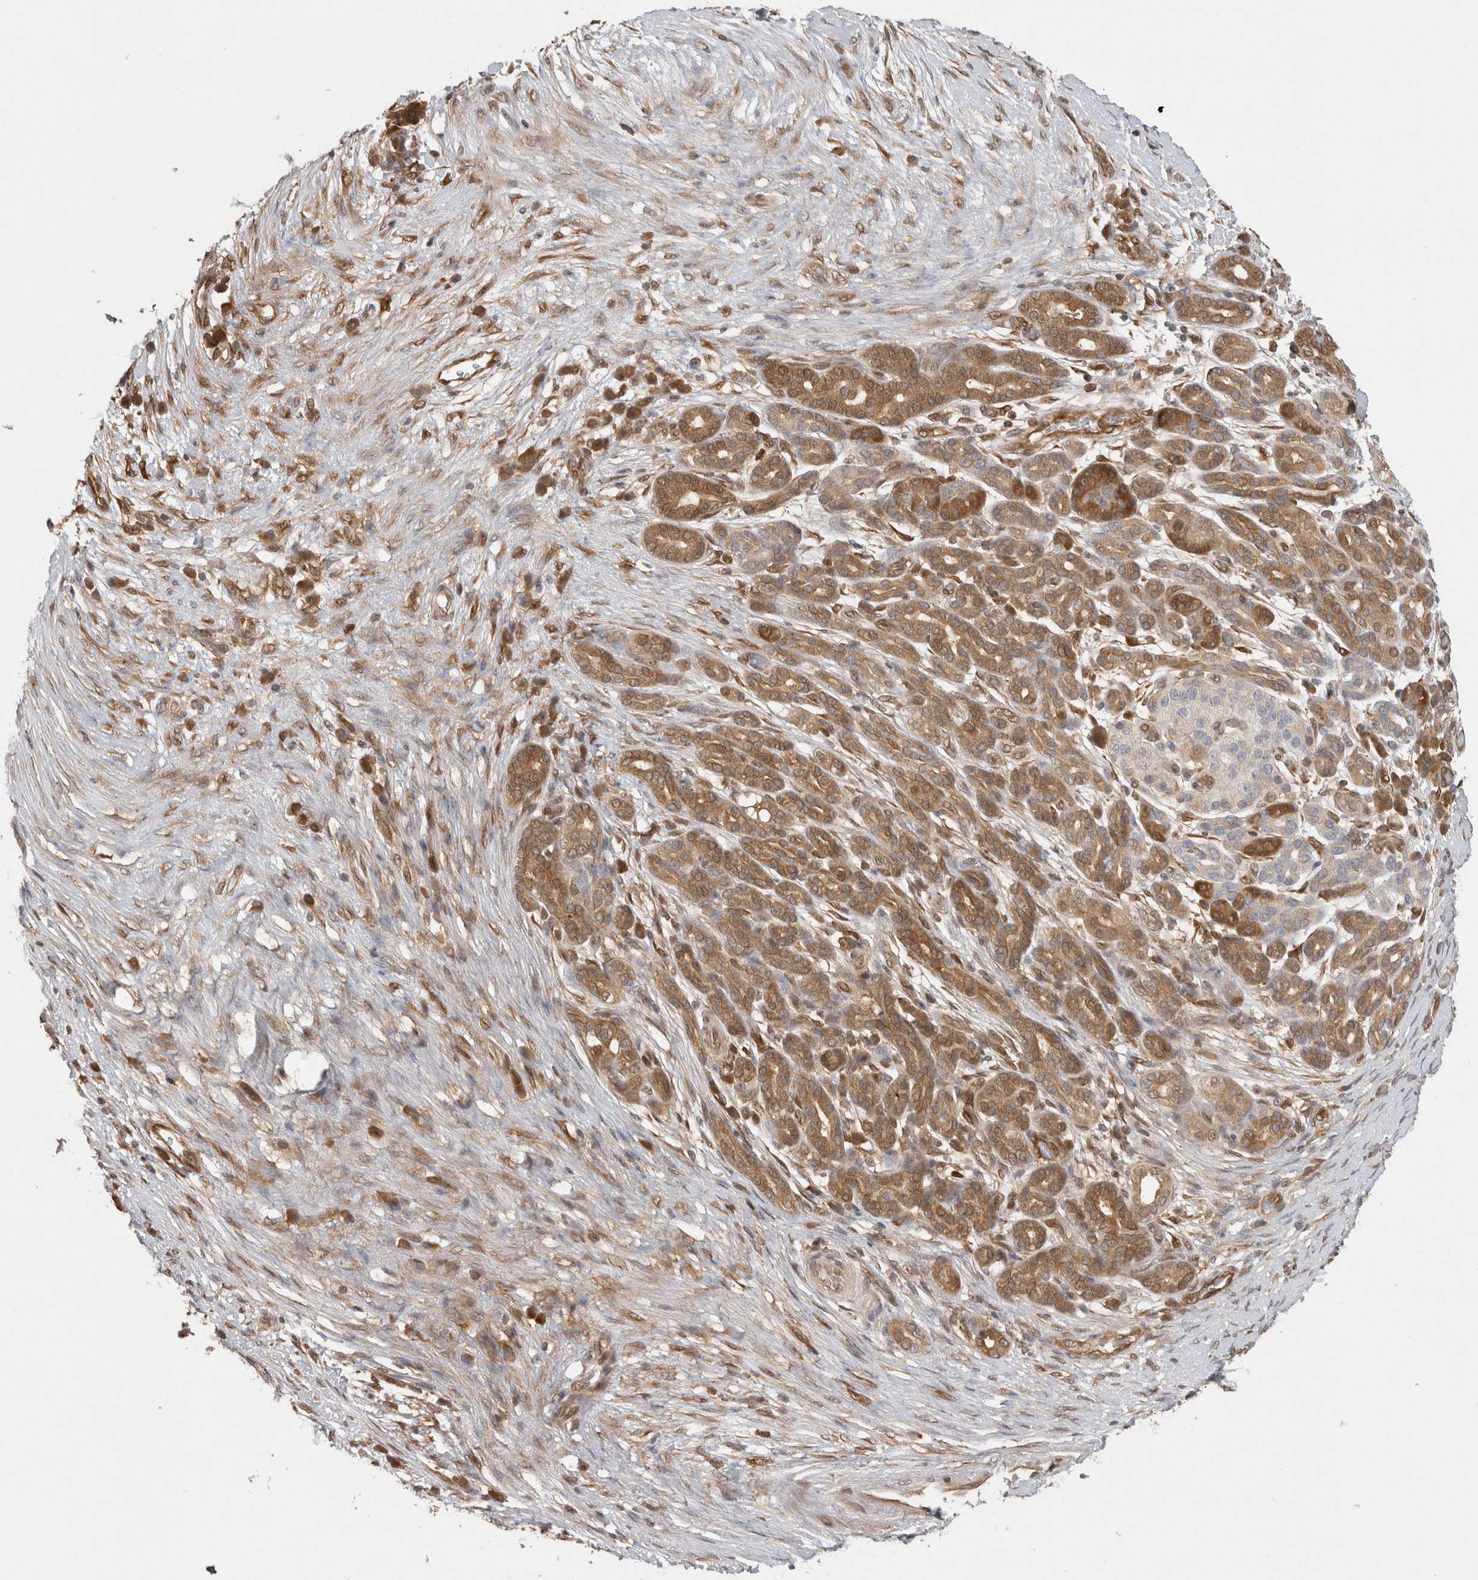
{"staining": {"intensity": "moderate", "quantity": ">75%", "location": "cytoplasmic/membranous"}, "tissue": "pancreatic cancer", "cell_type": "Tumor cells", "image_type": "cancer", "snomed": [{"axis": "morphology", "description": "Adenocarcinoma, NOS"}, {"axis": "topography", "description": "Pancreas"}], "caption": "The image reveals a brown stain indicating the presence of a protein in the cytoplasmic/membranous of tumor cells in pancreatic adenocarcinoma.", "gene": "ASTN2", "patient": {"sex": "male", "age": 72}}